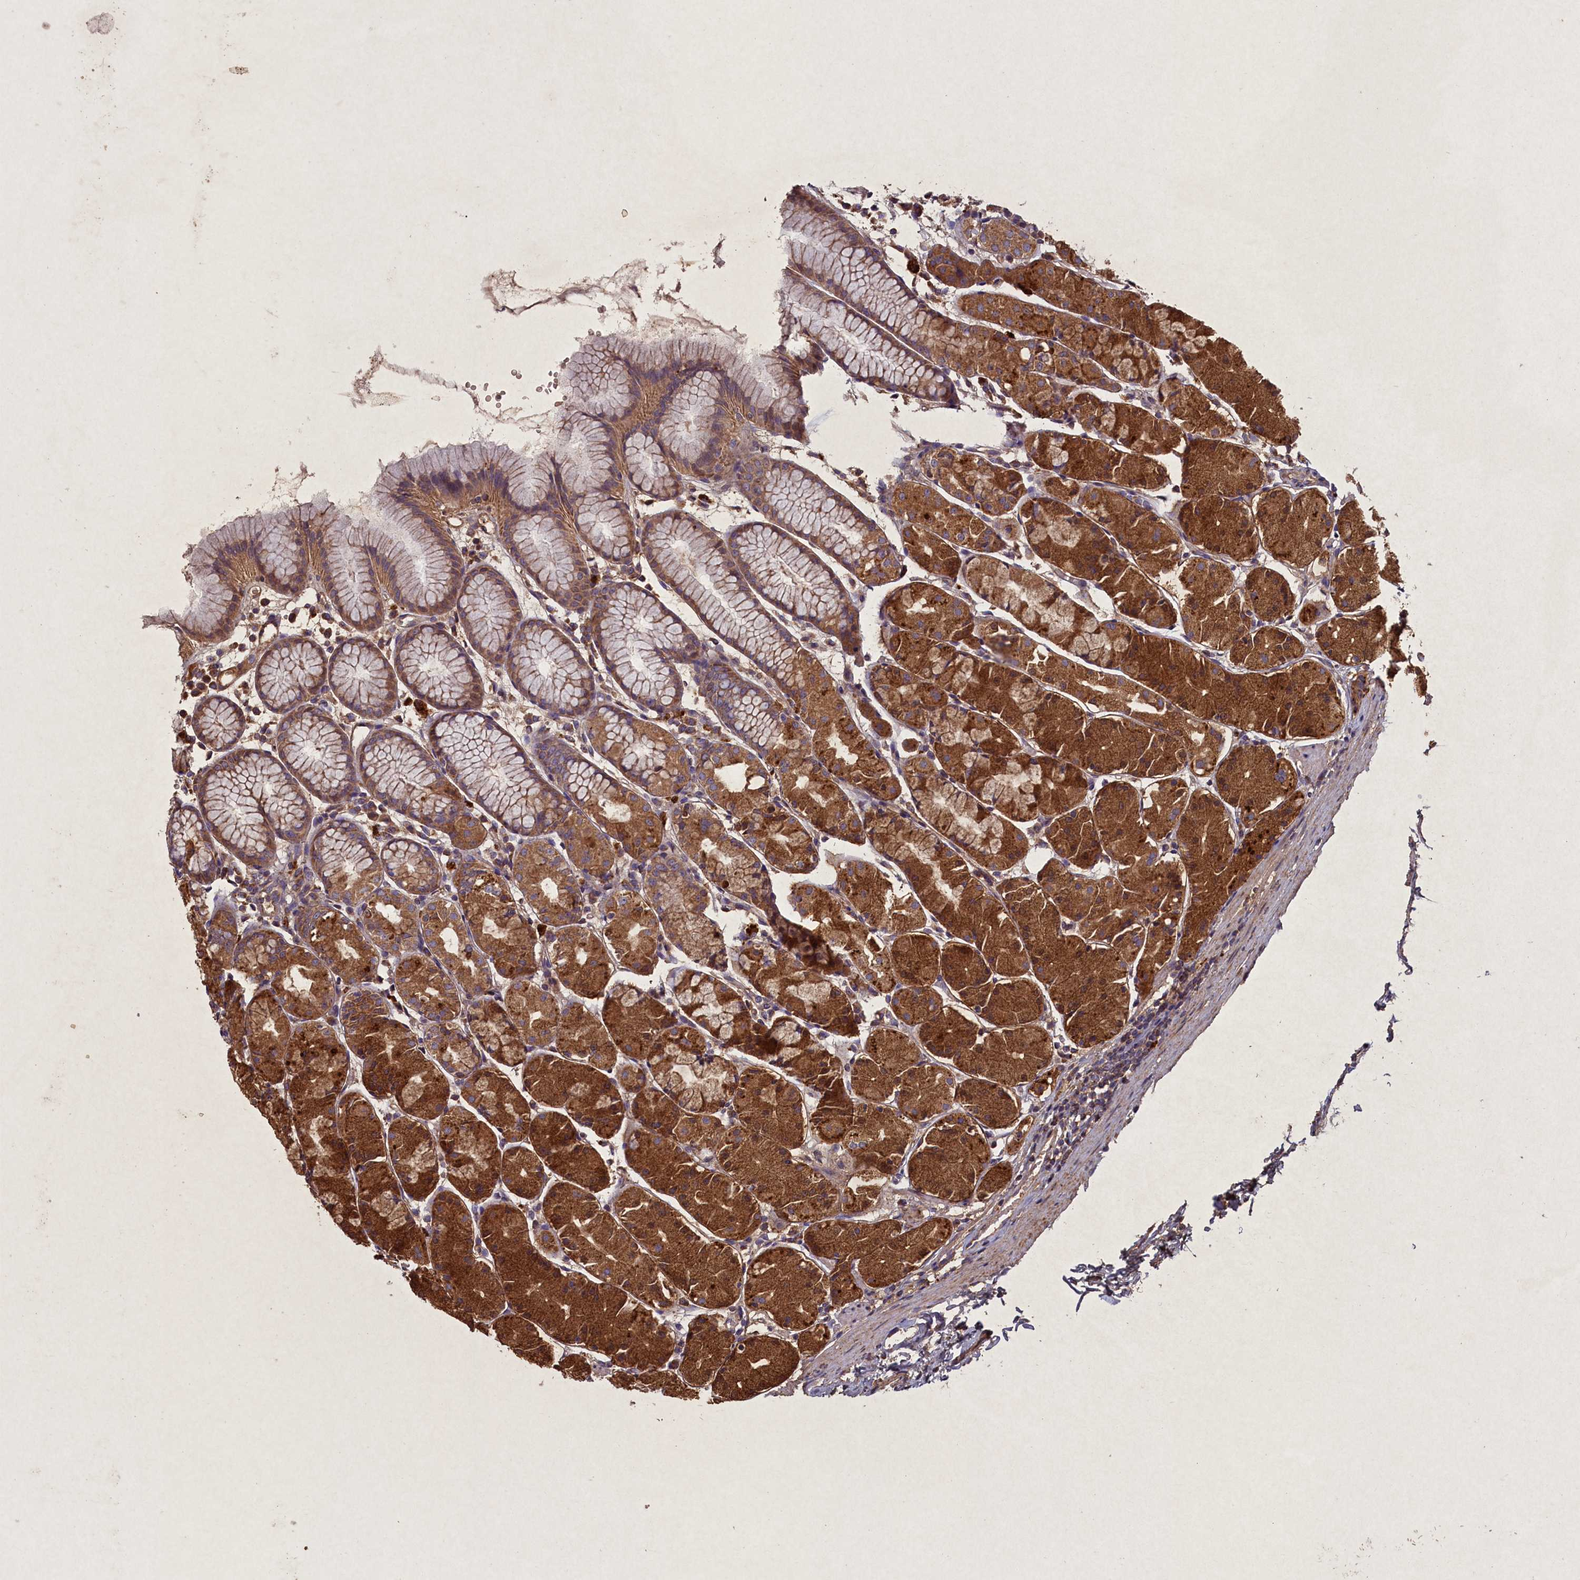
{"staining": {"intensity": "moderate", "quantity": ">75%", "location": "cytoplasmic/membranous"}, "tissue": "stomach", "cell_type": "Glandular cells", "image_type": "normal", "snomed": [{"axis": "morphology", "description": "Normal tissue, NOS"}, {"axis": "topography", "description": "Stomach, upper"}], "caption": "Moderate cytoplasmic/membranous protein positivity is identified in approximately >75% of glandular cells in stomach.", "gene": "CIAO2B", "patient": {"sex": "male", "age": 47}}